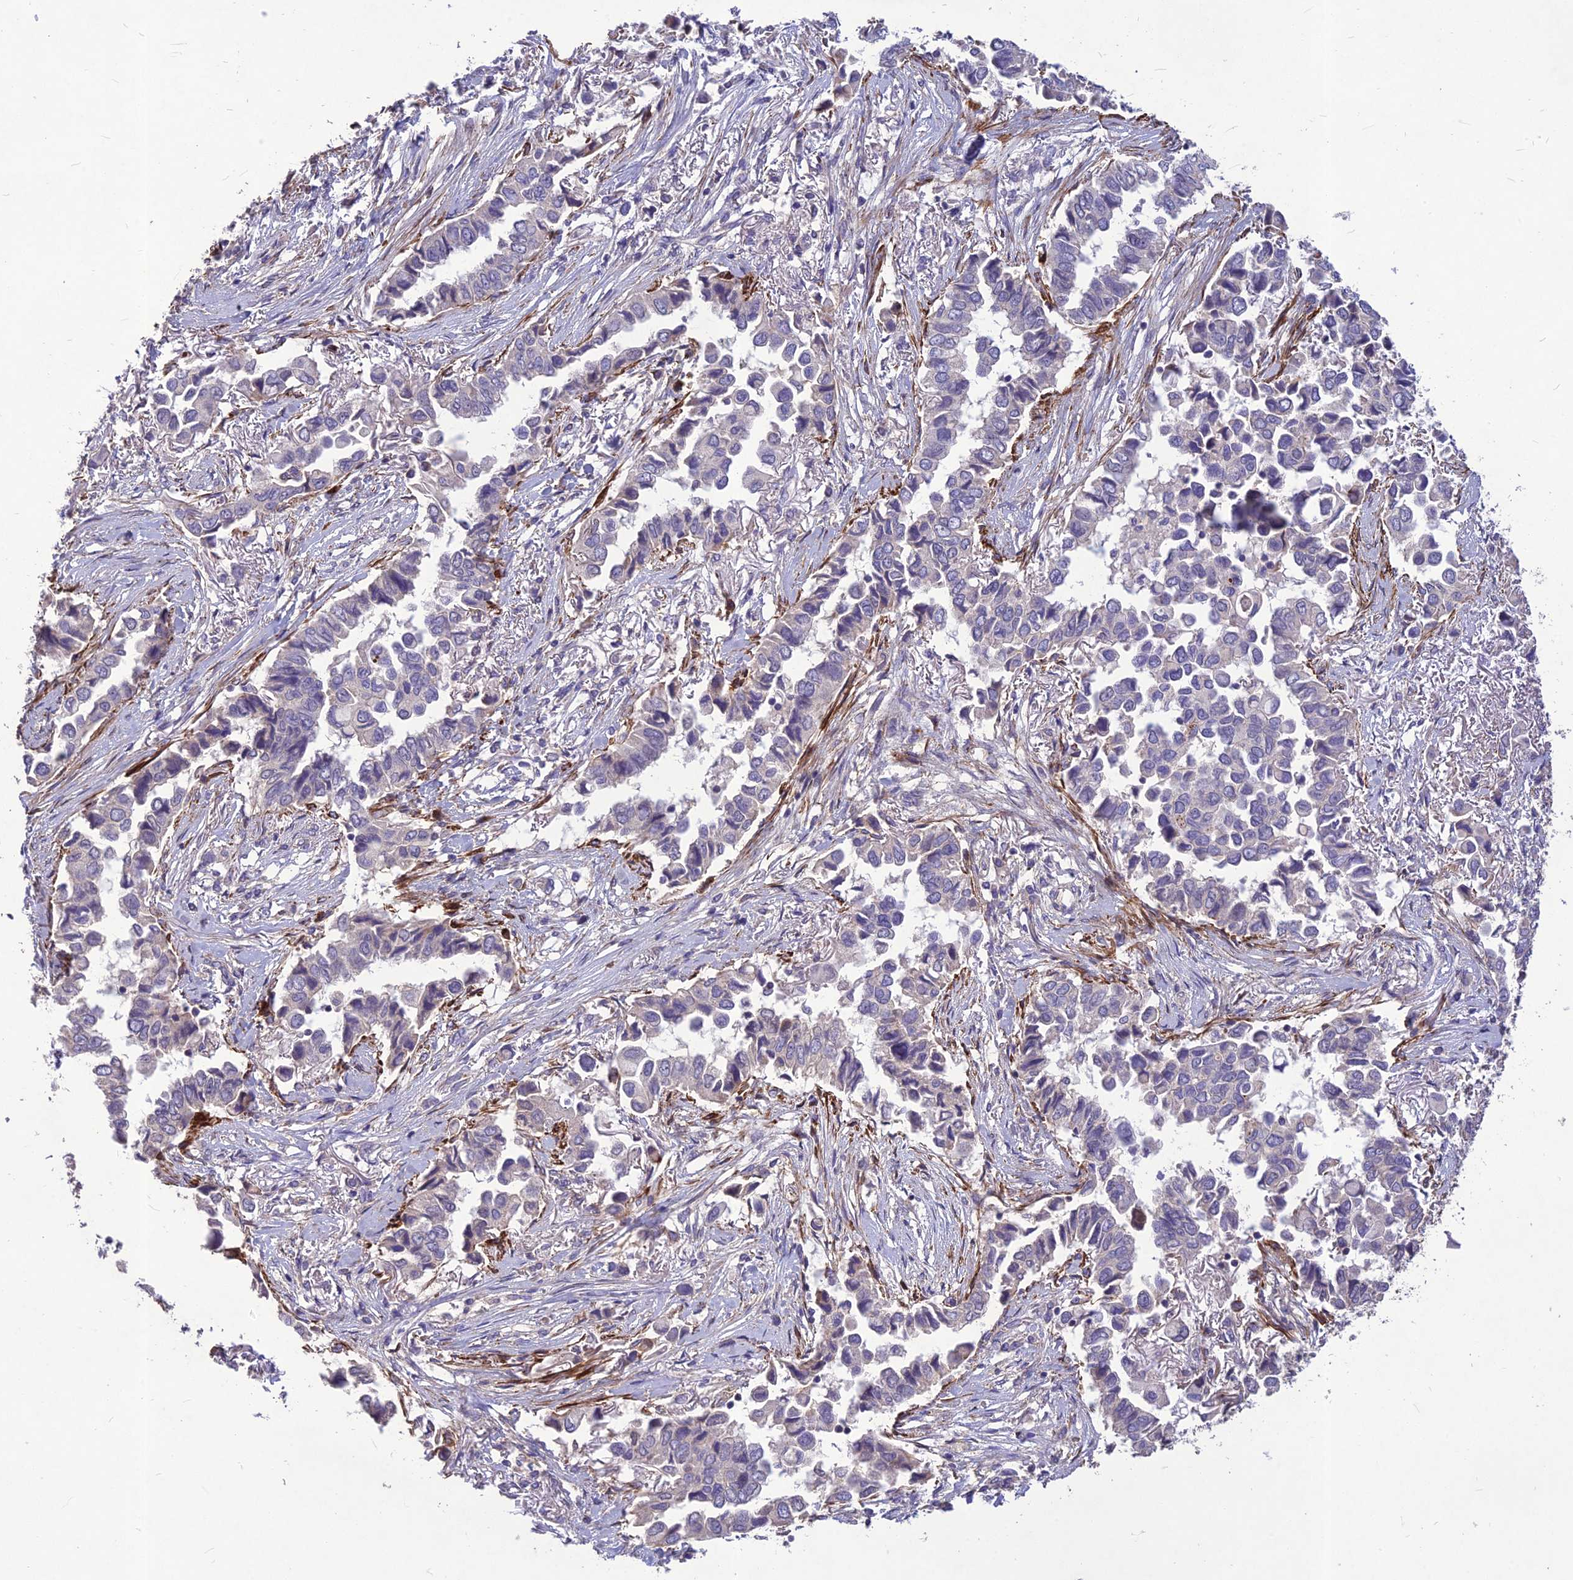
{"staining": {"intensity": "negative", "quantity": "none", "location": "none"}, "tissue": "lung cancer", "cell_type": "Tumor cells", "image_type": "cancer", "snomed": [{"axis": "morphology", "description": "Adenocarcinoma, NOS"}, {"axis": "topography", "description": "Lung"}], "caption": "Immunohistochemical staining of lung cancer (adenocarcinoma) demonstrates no significant staining in tumor cells.", "gene": "CLUH", "patient": {"sex": "female", "age": 76}}